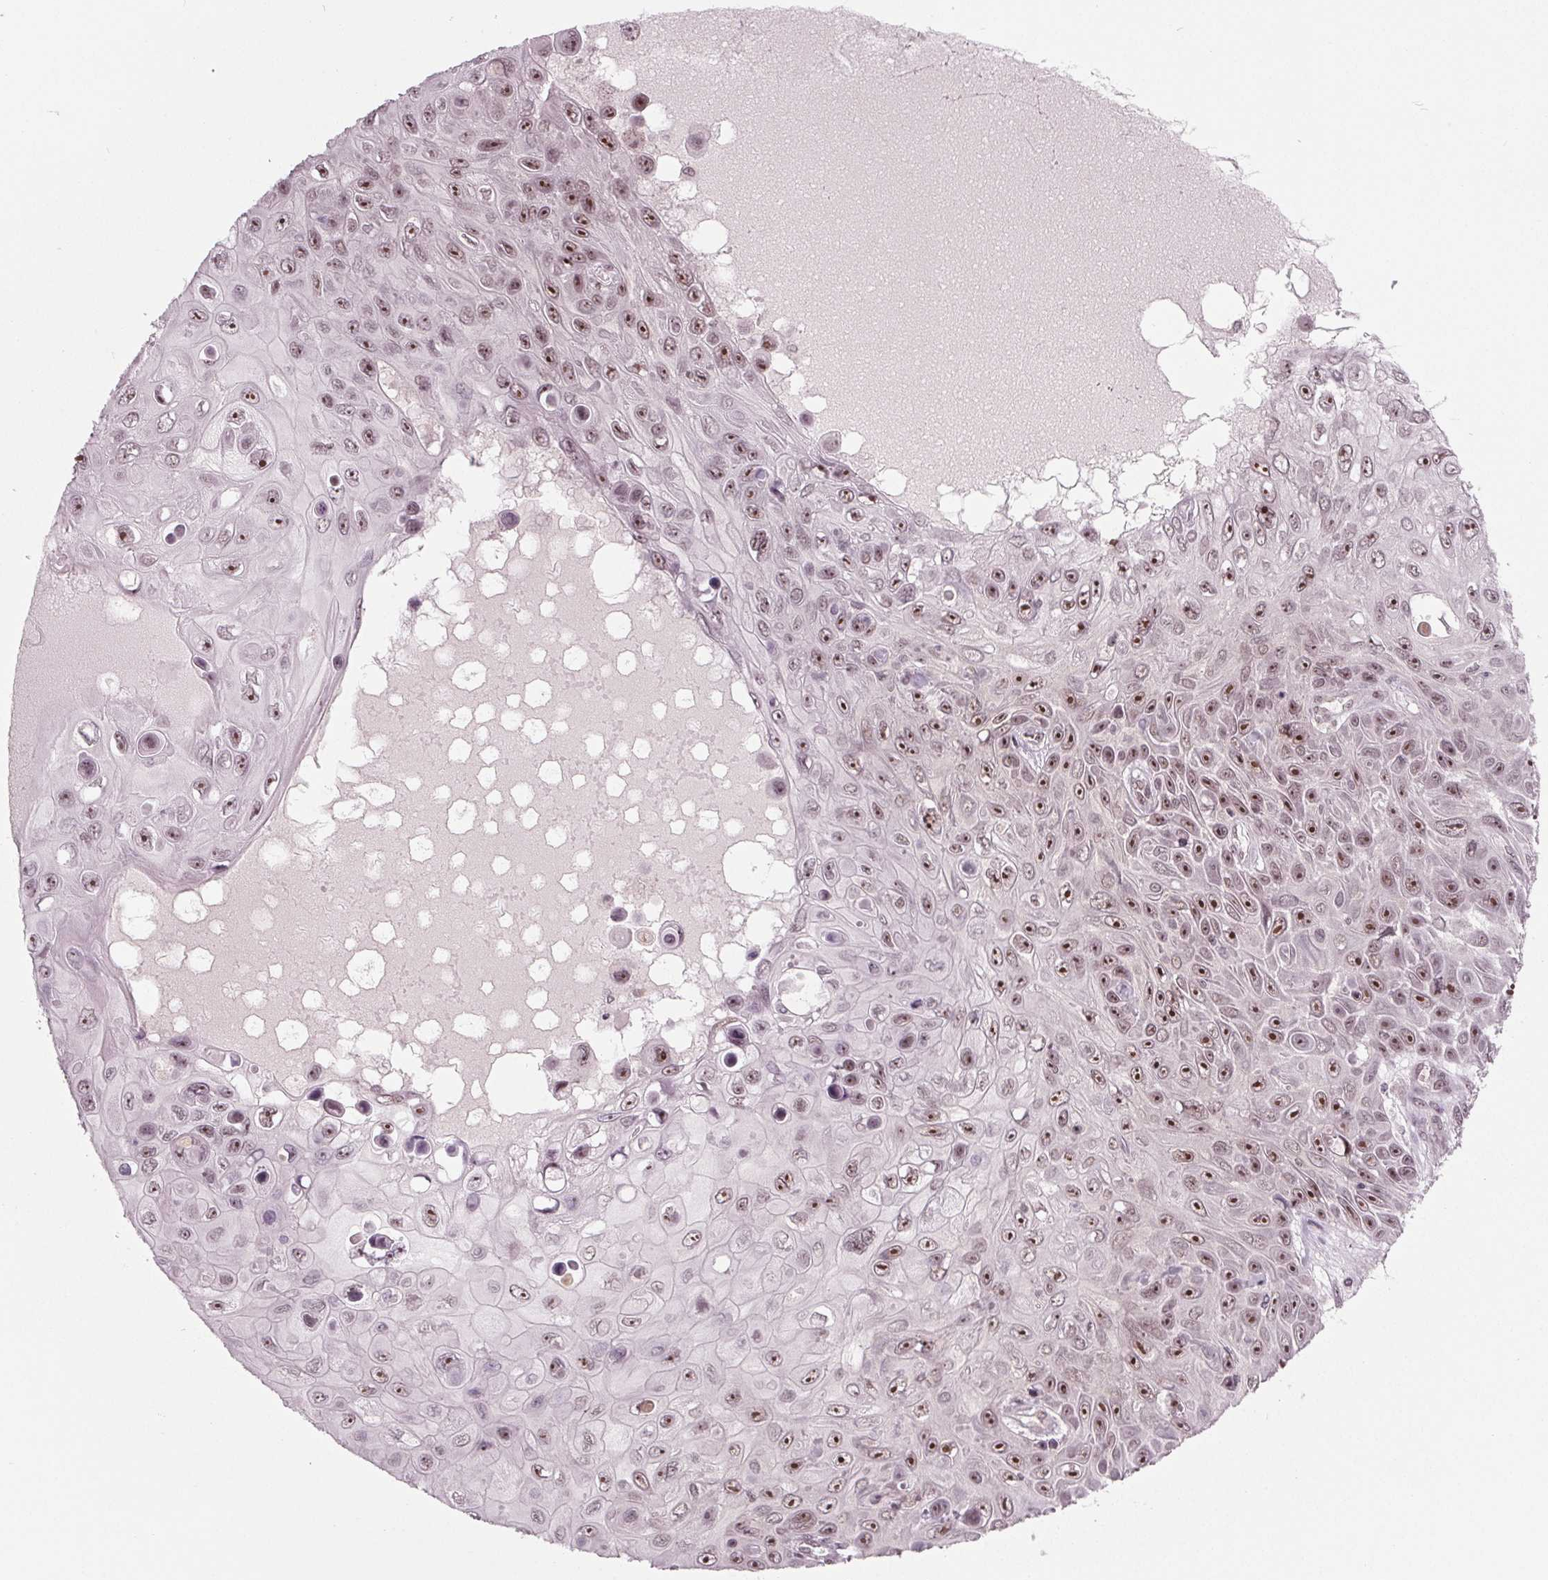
{"staining": {"intensity": "strong", "quantity": ">75%", "location": "nuclear"}, "tissue": "skin cancer", "cell_type": "Tumor cells", "image_type": "cancer", "snomed": [{"axis": "morphology", "description": "Squamous cell carcinoma, NOS"}, {"axis": "topography", "description": "Skin"}], "caption": "Squamous cell carcinoma (skin) tissue exhibits strong nuclear expression in about >75% of tumor cells", "gene": "DDX41", "patient": {"sex": "male", "age": 82}}